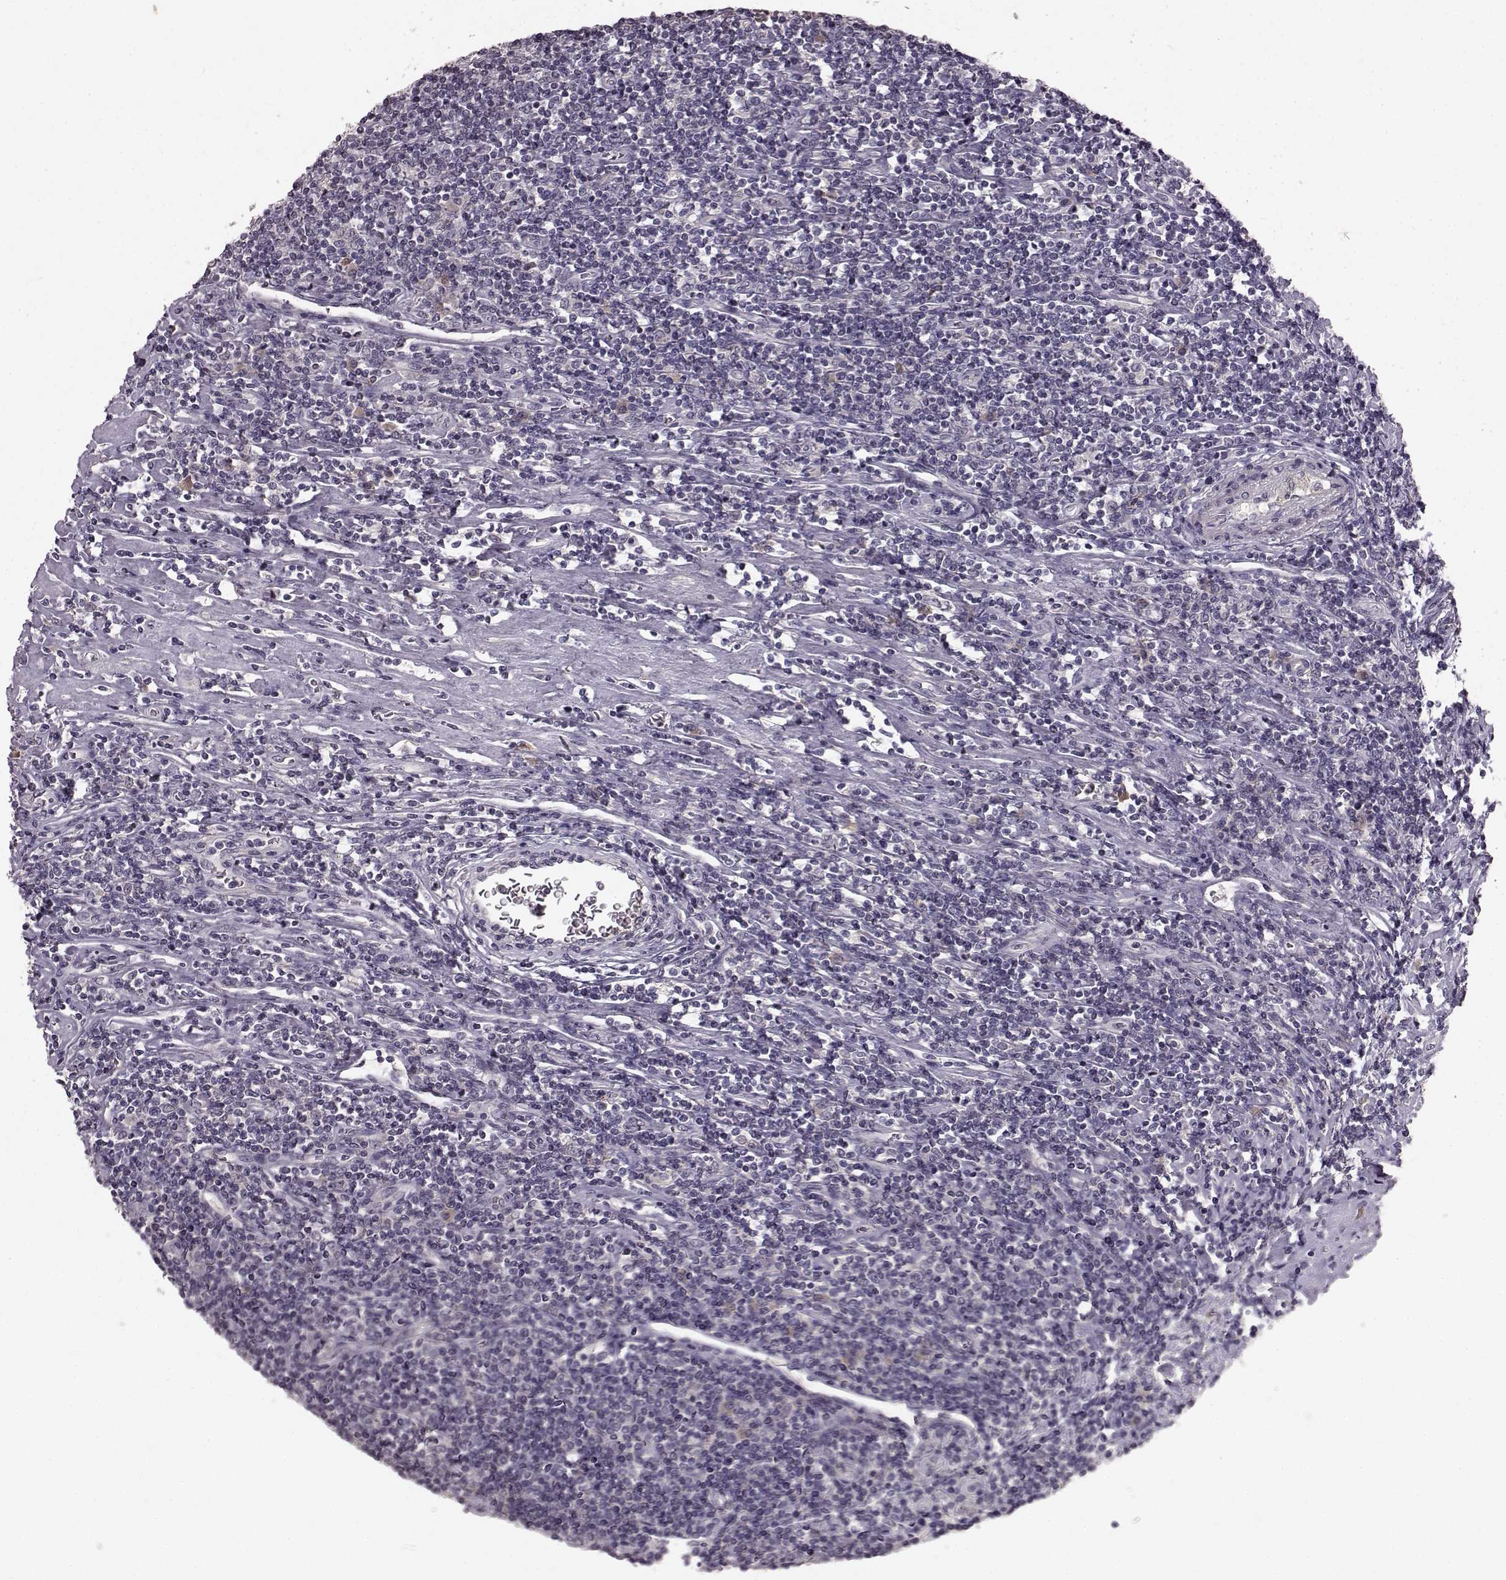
{"staining": {"intensity": "negative", "quantity": "none", "location": "none"}, "tissue": "lymphoma", "cell_type": "Tumor cells", "image_type": "cancer", "snomed": [{"axis": "morphology", "description": "Hodgkin's disease, NOS"}, {"axis": "topography", "description": "Lymph node"}], "caption": "IHC histopathology image of lymphoma stained for a protein (brown), which displays no staining in tumor cells.", "gene": "SLC22A18", "patient": {"sex": "male", "age": 40}}